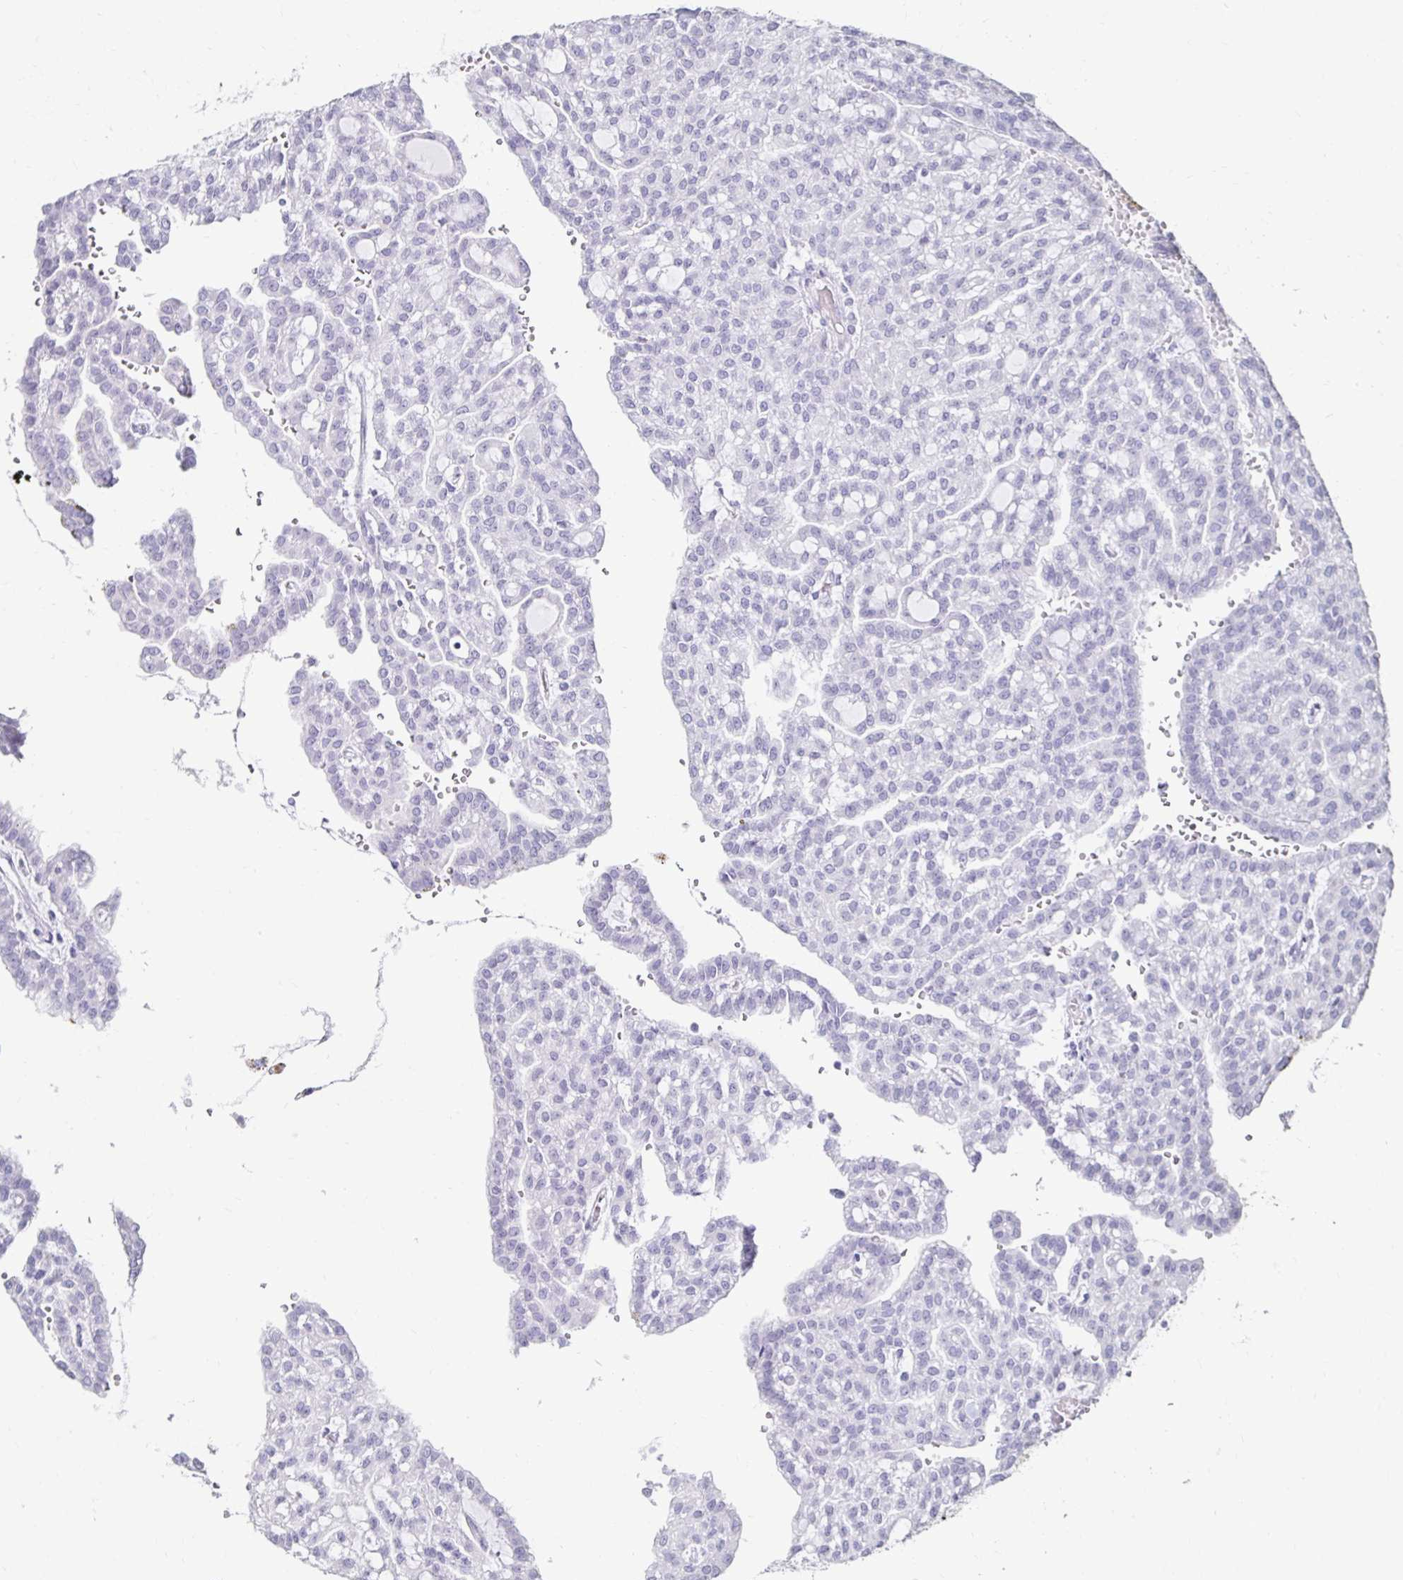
{"staining": {"intensity": "negative", "quantity": "none", "location": "none"}, "tissue": "renal cancer", "cell_type": "Tumor cells", "image_type": "cancer", "snomed": [{"axis": "morphology", "description": "Adenocarcinoma, NOS"}, {"axis": "topography", "description": "Kidney"}], "caption": "High power microscopy image of an immunohistochemistry (IHC) photomicrograph of renal cancer, revealing no significant positivity in tumor cells.", "gene": "TOMM34", "patient": {"sex": "male", "age": 63}}